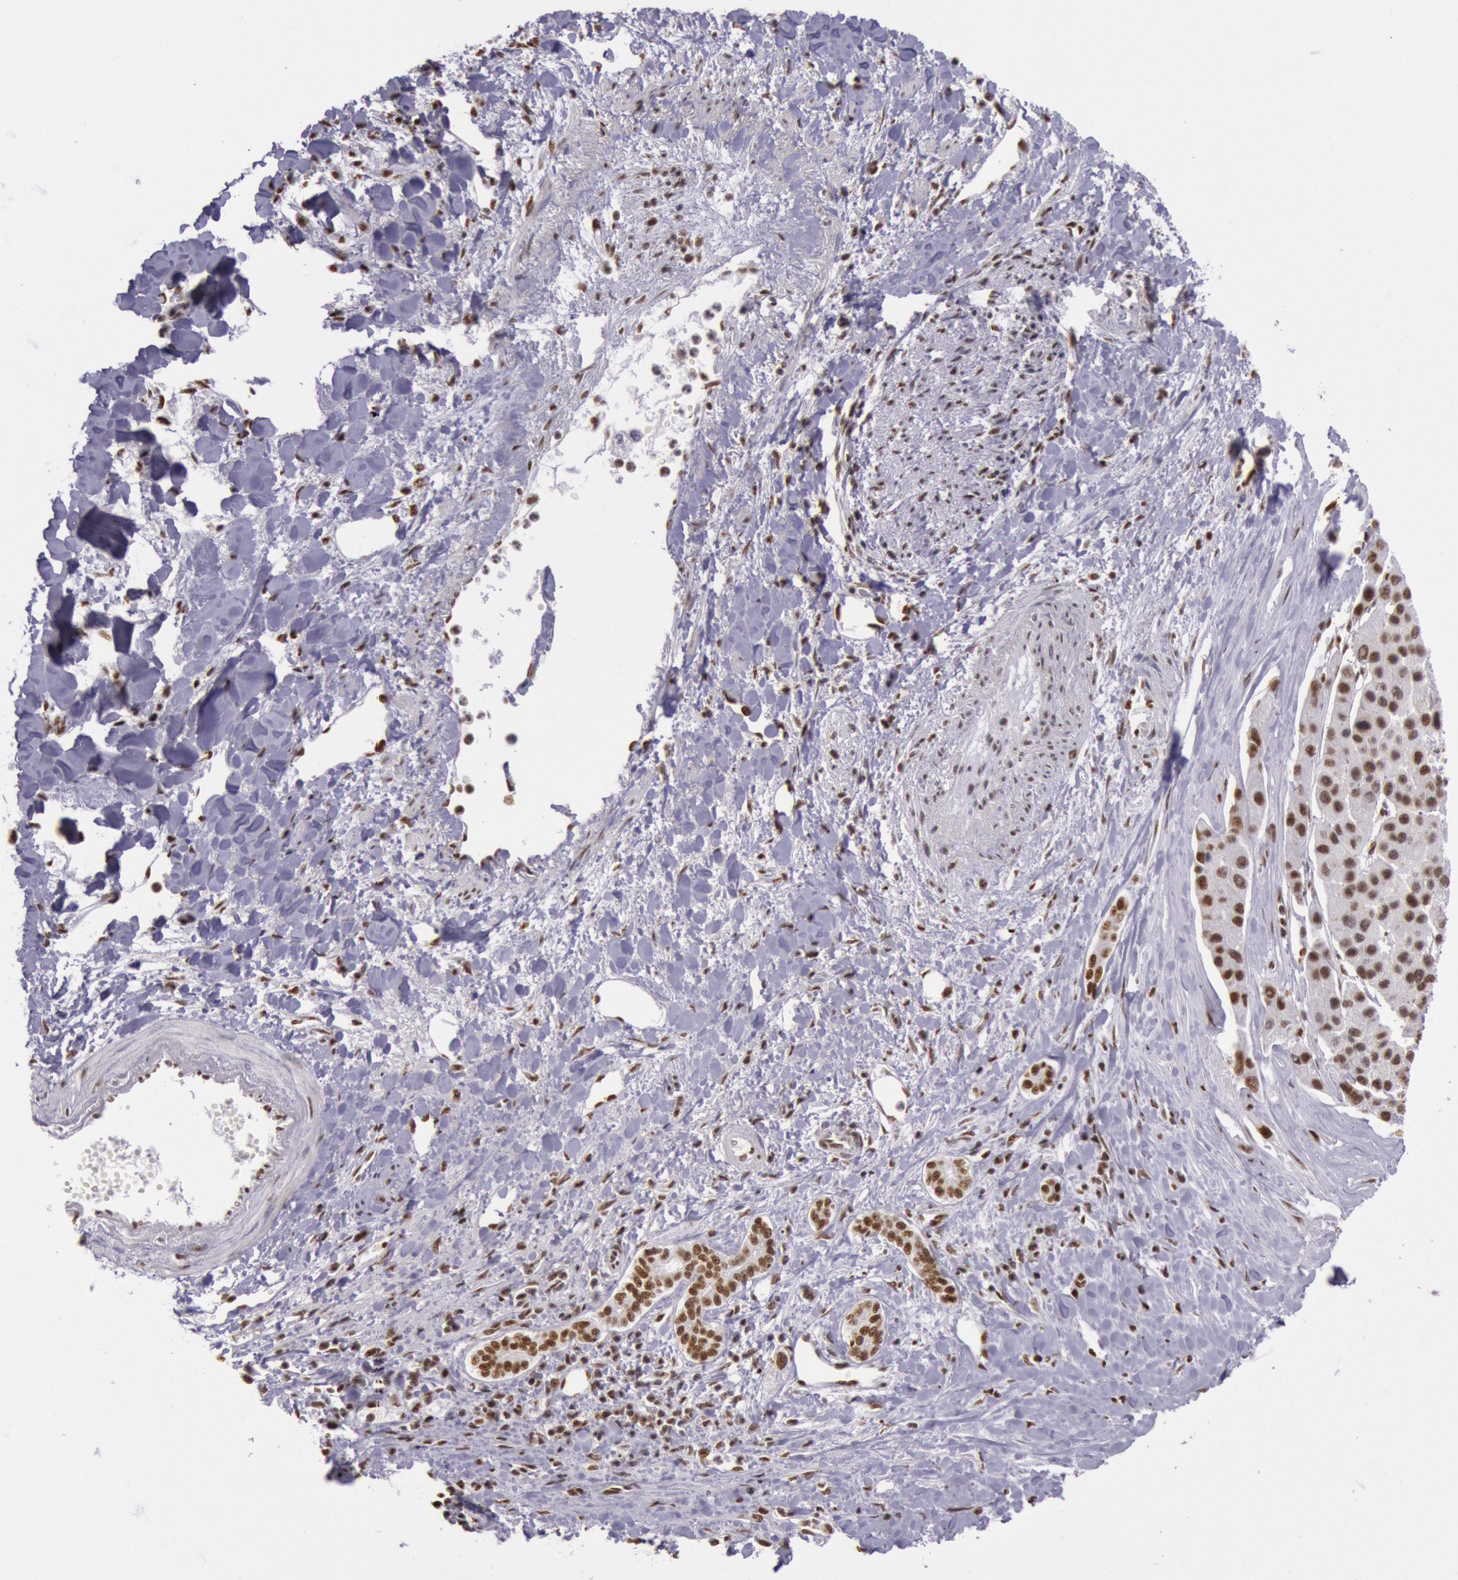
{"staining": {"intensity": "weak", "quantity": ">75%", "location": "nuclear"}, "tissue": "liver cancer", "cell_type": "Tumor cells", "image_type": "cancer", "snomed": [{"axis": "morphology", "description": "Carcinoma, Hepatocellular, NOS"}, {"axis": "topography", "description": "Liver"}], "caption": "This is an image of immunohistochemistry staining of liver hepatocellular carcinoma, which shows weak positivity in the nuclear of tumor cells.", "gene": "HNRNPH2", "patient": {"sex": "female", "age": 85}}